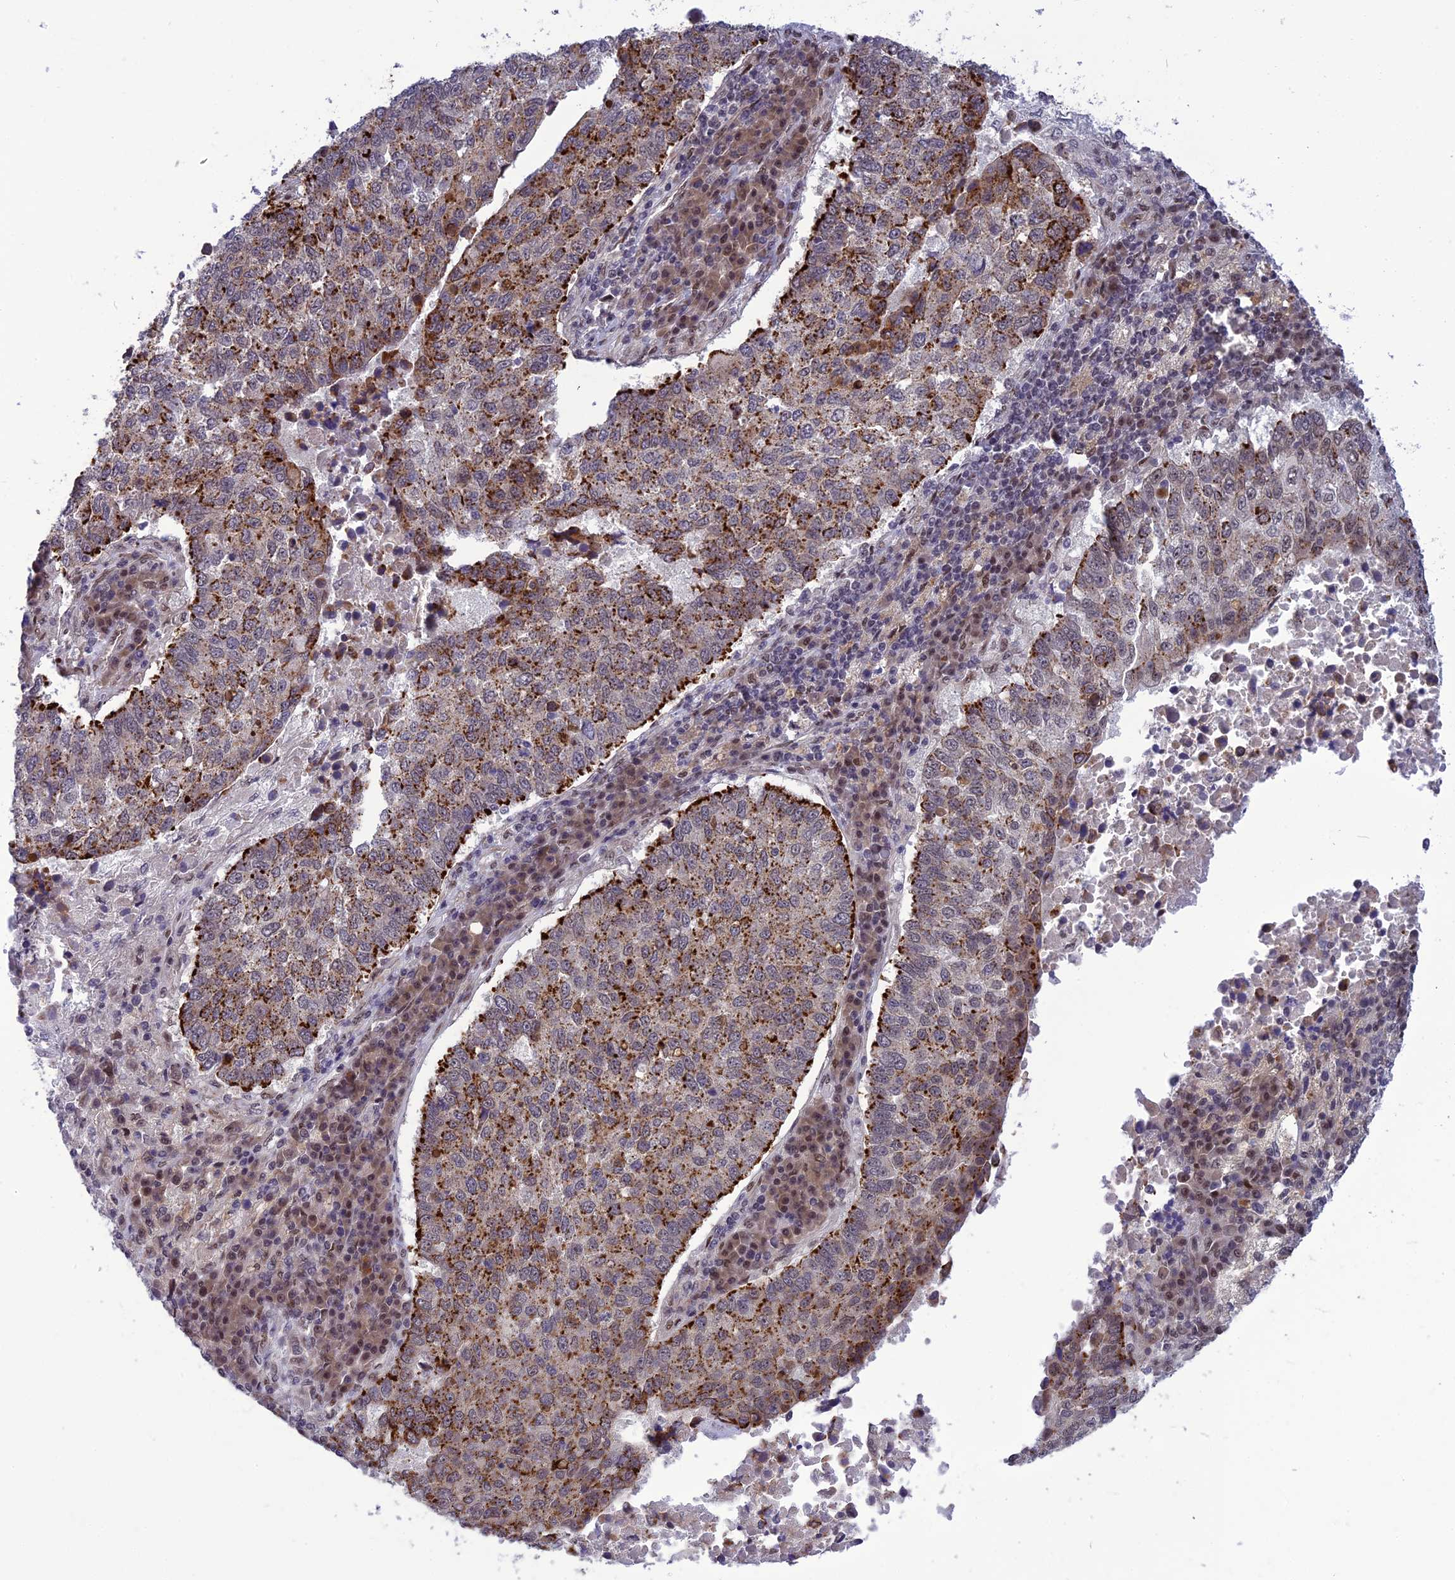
{"staining": {"intensity": "strong", "quantity": "25%-75%", "location": "cytoplasmic/membranous"}, "tissue": "lung cancer", "cell_type": "Tumor cells", "image_type": "cancer", "snomed": [{"axis": "morphology", "description": "Squamous cell carcinoma, NOS"}, {"axis": "topography", "description": "Lung"}], "caption": "Strong cytoplasmic/membranous staining for a protein is appreciated in about 25%-75% of tumor cells of lung cancer (squamous cell carcinoma) using immunohistochemistry (IHC).", "gene": "RTRAF", "patient": {"sex": "male", "age": 73}}